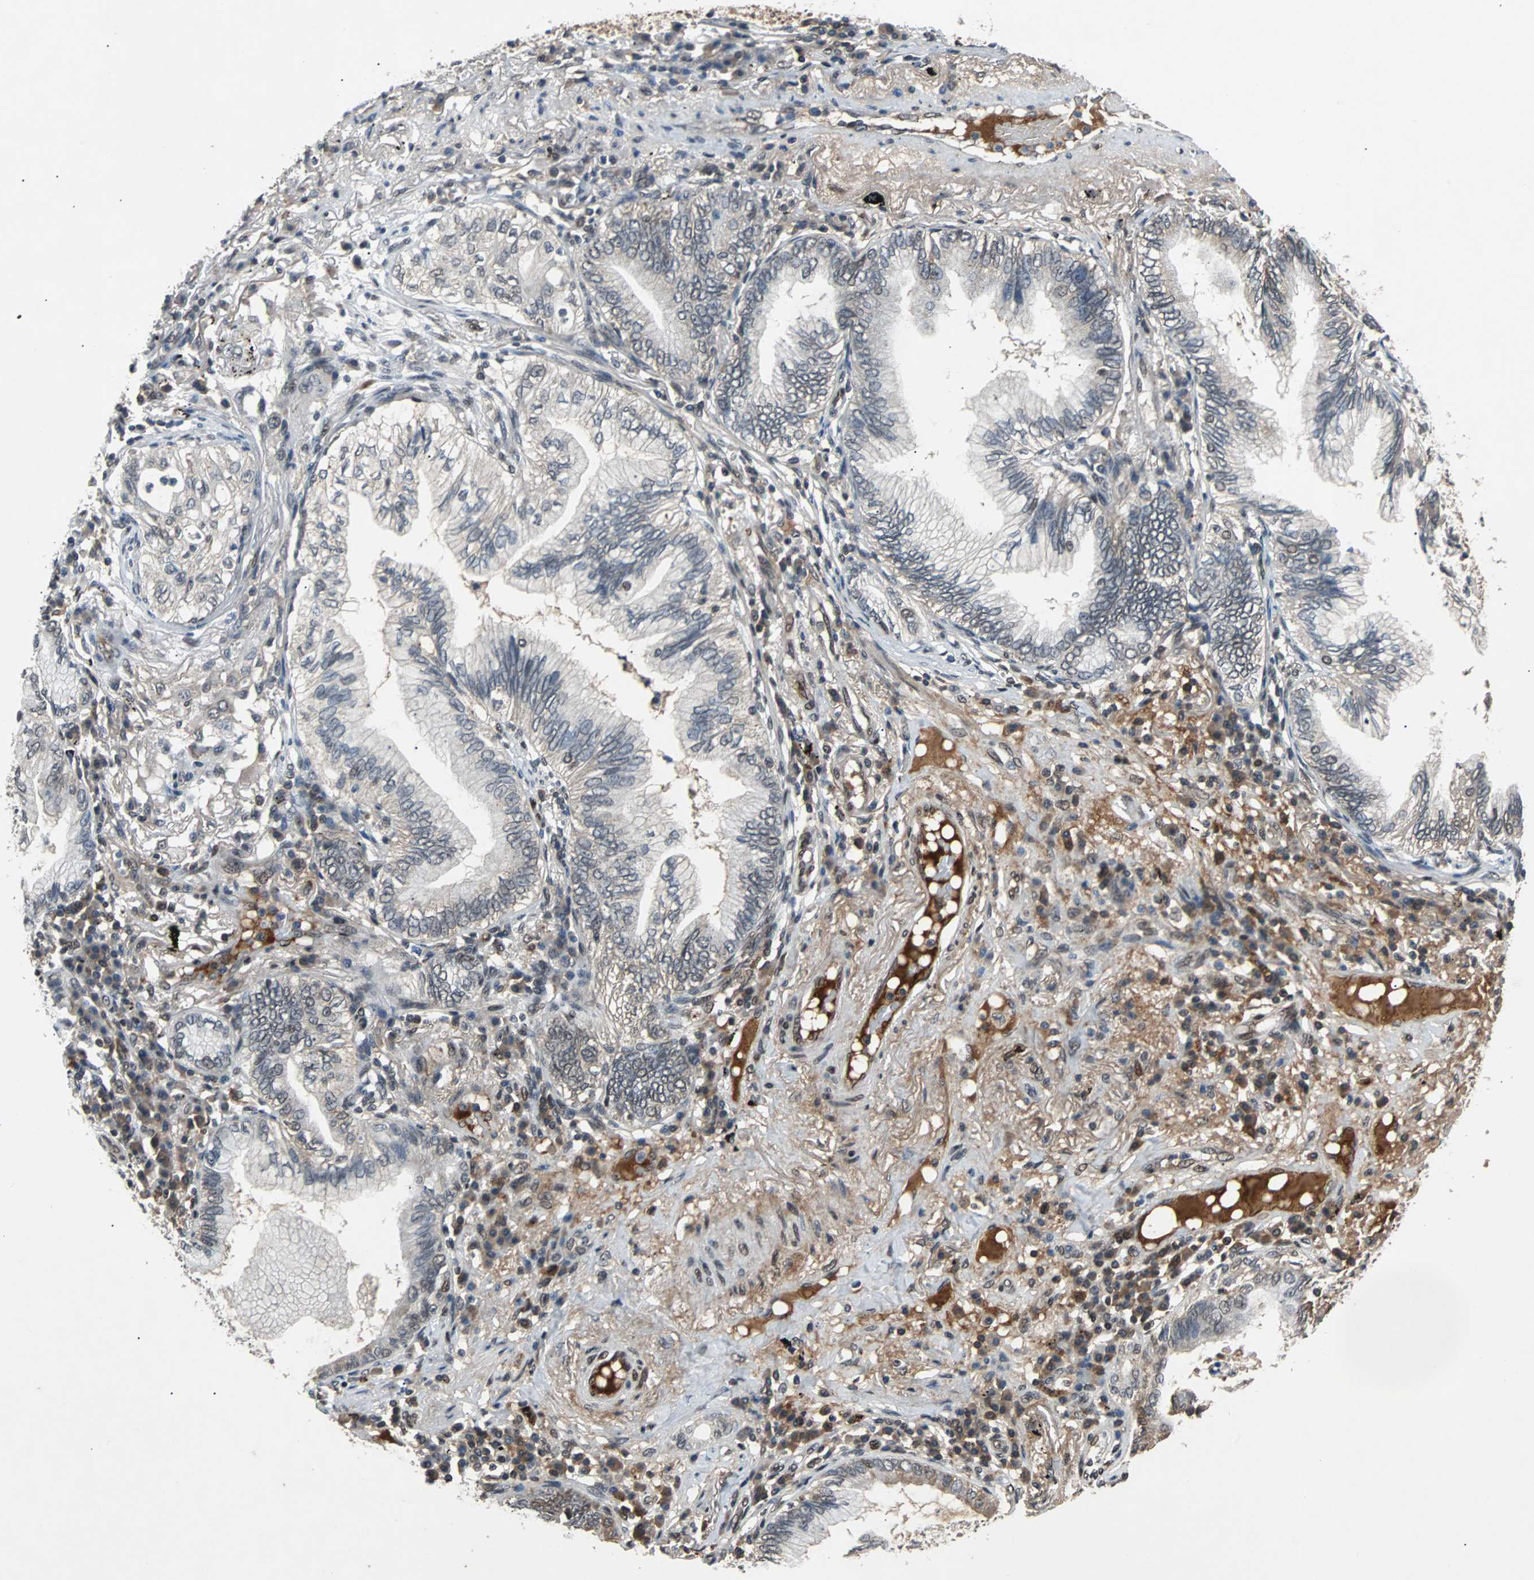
{"staining": {"intensity": "negative", "quantity": "none", "location": "none"}, "tissue": "lung cancer", "cell_type": "Tumor cells", "image_type": "cancer", "snomed": [{"axis": "morphology", "description": "Adenocarcinoma, NOS"}, {"axis": "topography", "description": "Lung"}], "caption": "Immunohistochemistry photomicrograph of lung cancer (adenocarcinoma) stained for a protein (brown), which reveals no expression in tumor cells.", "gene": "PHC1", "patient": {"sex": "female", "age": 70}}